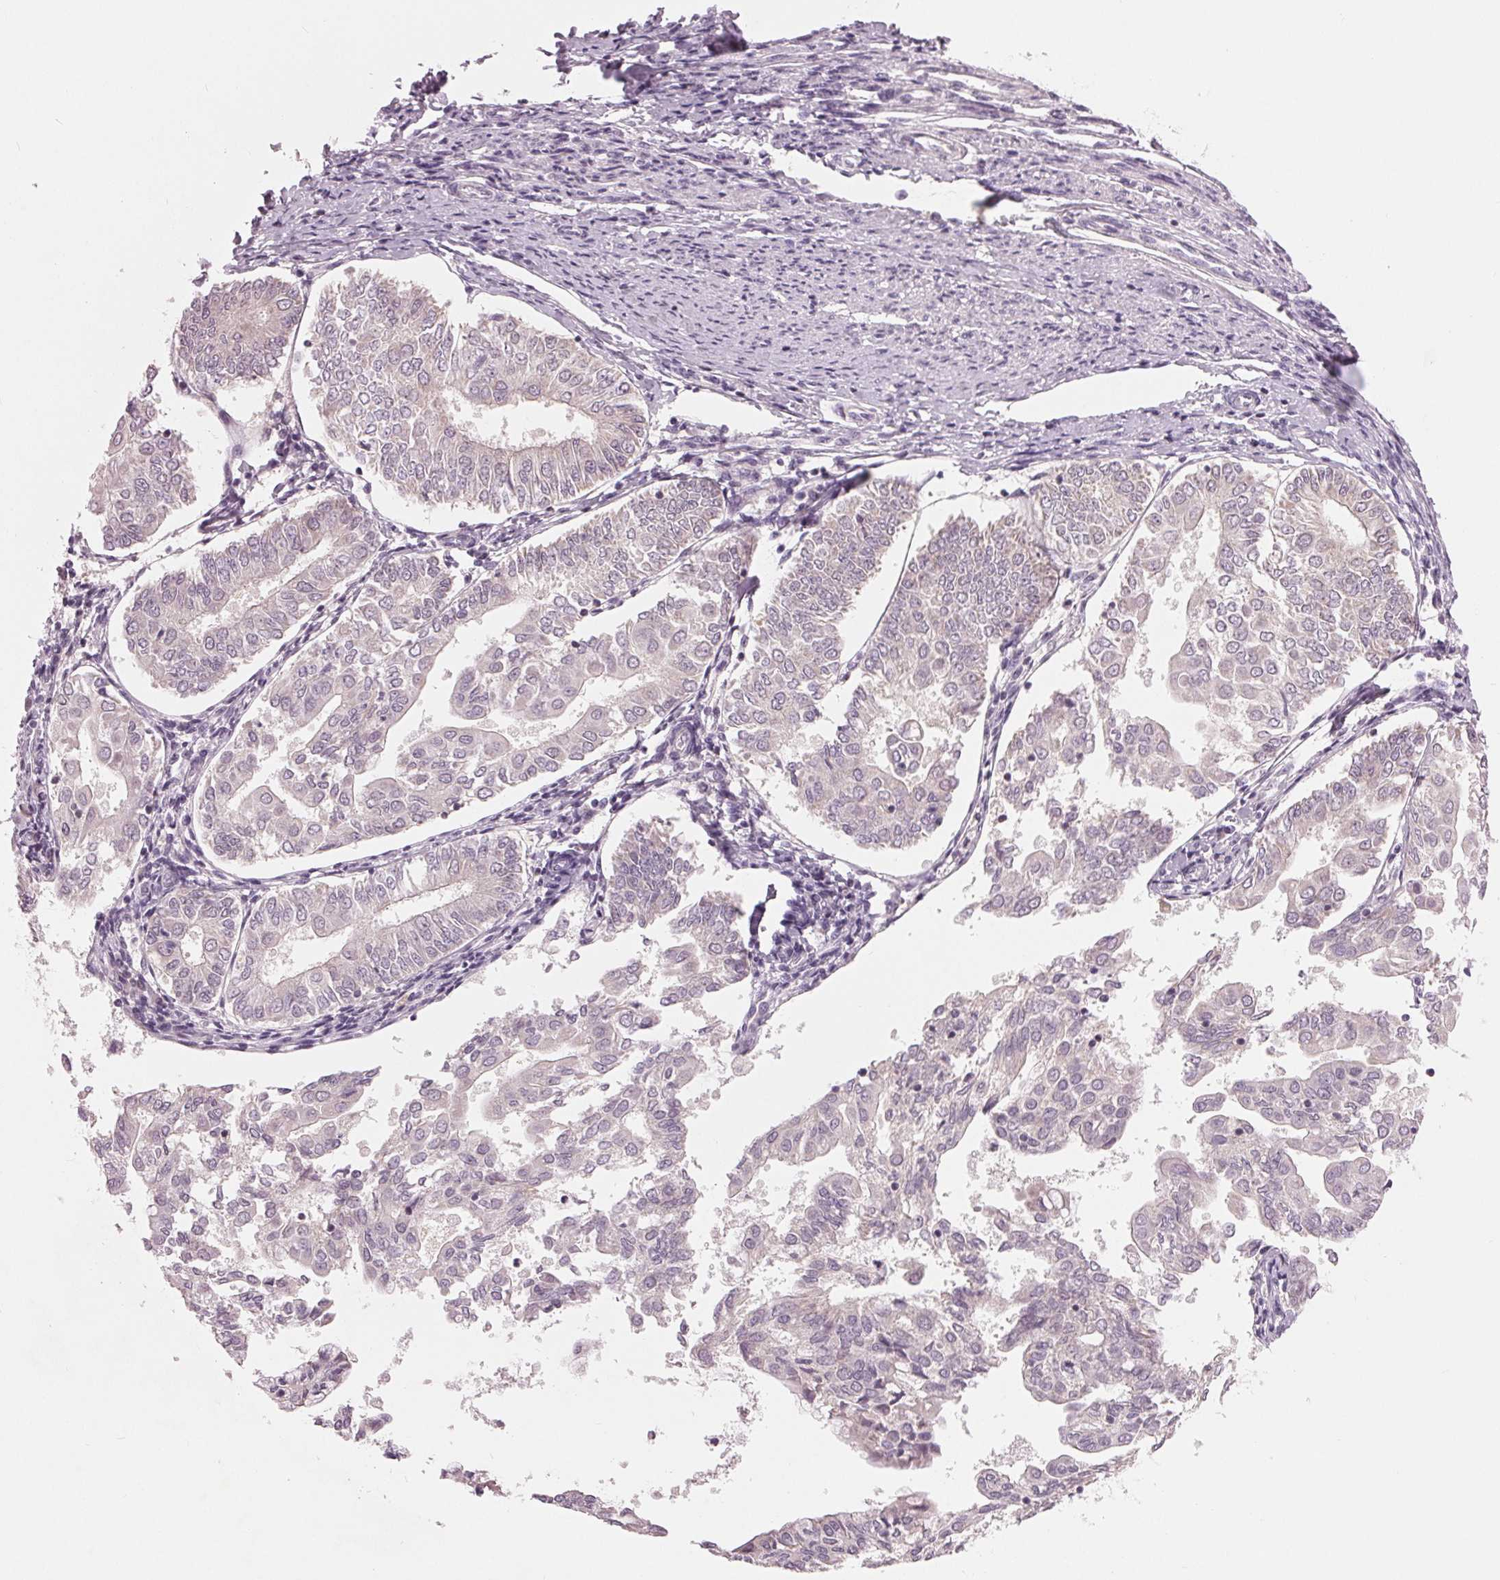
{"staining": {"intensity": "negative", "quantity": "none", "location": "none"}, "tissue": "endometrial cancer", "cell_type": "Tumor cells", "image_type": "cancer", "snomed": [{"axis": "morphology", "description": "Adenocarcinoma, NOS"}, {"axis": "topography", "description": "Endometrium"}], "caption": "The photomicrograph displays no significant staining in tumor cells of endometrial cancer (adenocarcinoma). (Stains: DAB (3,3'-diaminobenzidine) immunohistochemistry with hematoxylin counter stain, Microscopy: brightfield microscopy at high magnification).", "gene": "ZNF605", "patient": {"sex": "female", "age": 68}}